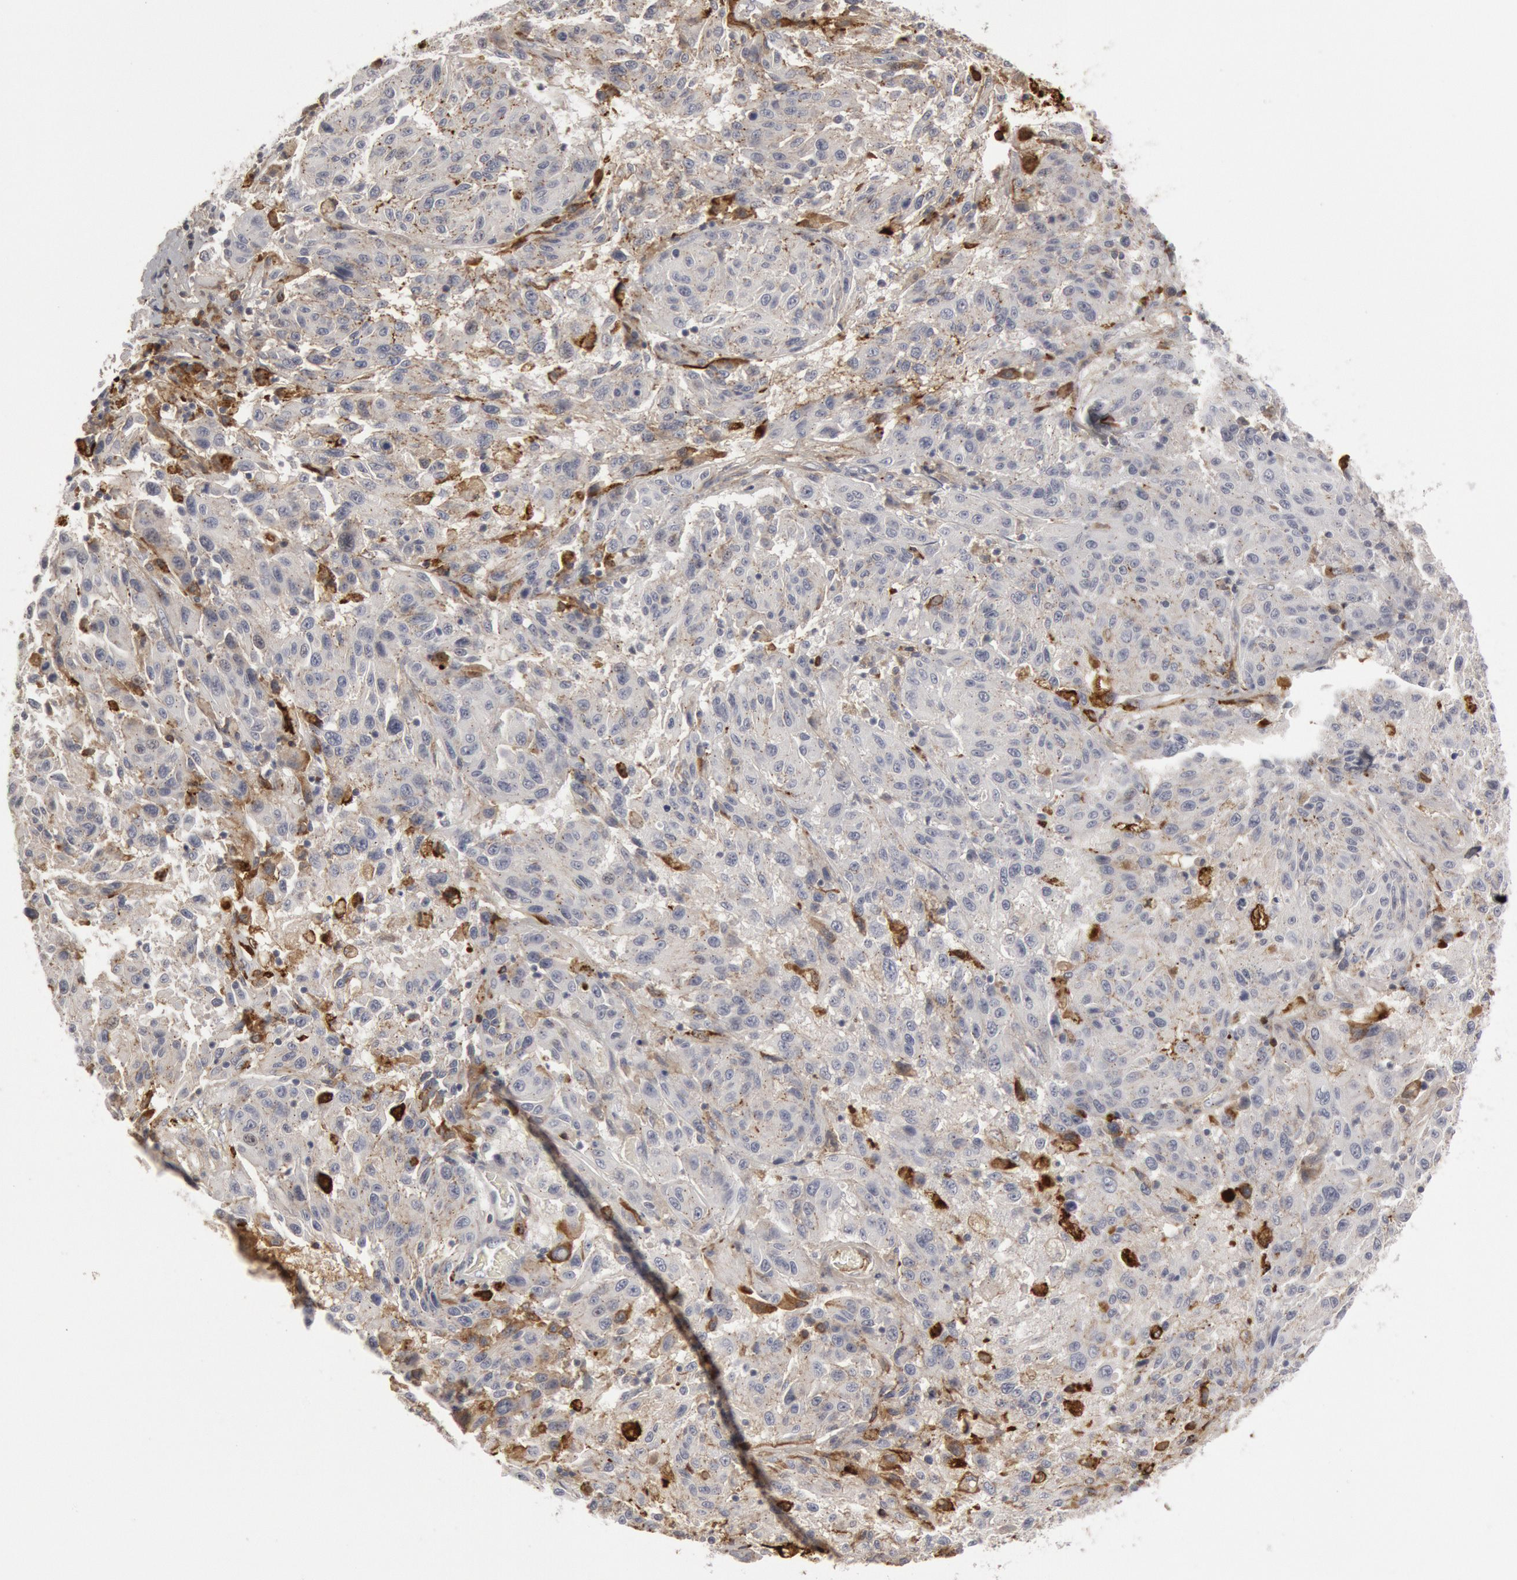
{"staining": {"intensity": "negative", "quantity": "none", "location": "none"}, "tissue": "melanoma", "cell_type": "Tumor cells", "image_type": "cancer", "snomed": [{"axis": "morphology", "description": "Malignant melanoma, NOS"}, {"axis": "topography", "description": "Skin"}], "caption": "Immunohistochemistry photomicrograph of human malignant melanoma stained for a protein (brown), which demonstrates no positivity in tumor cells.", "gene": "C1QC", "patient": {"sex": "female", "age": 77}}